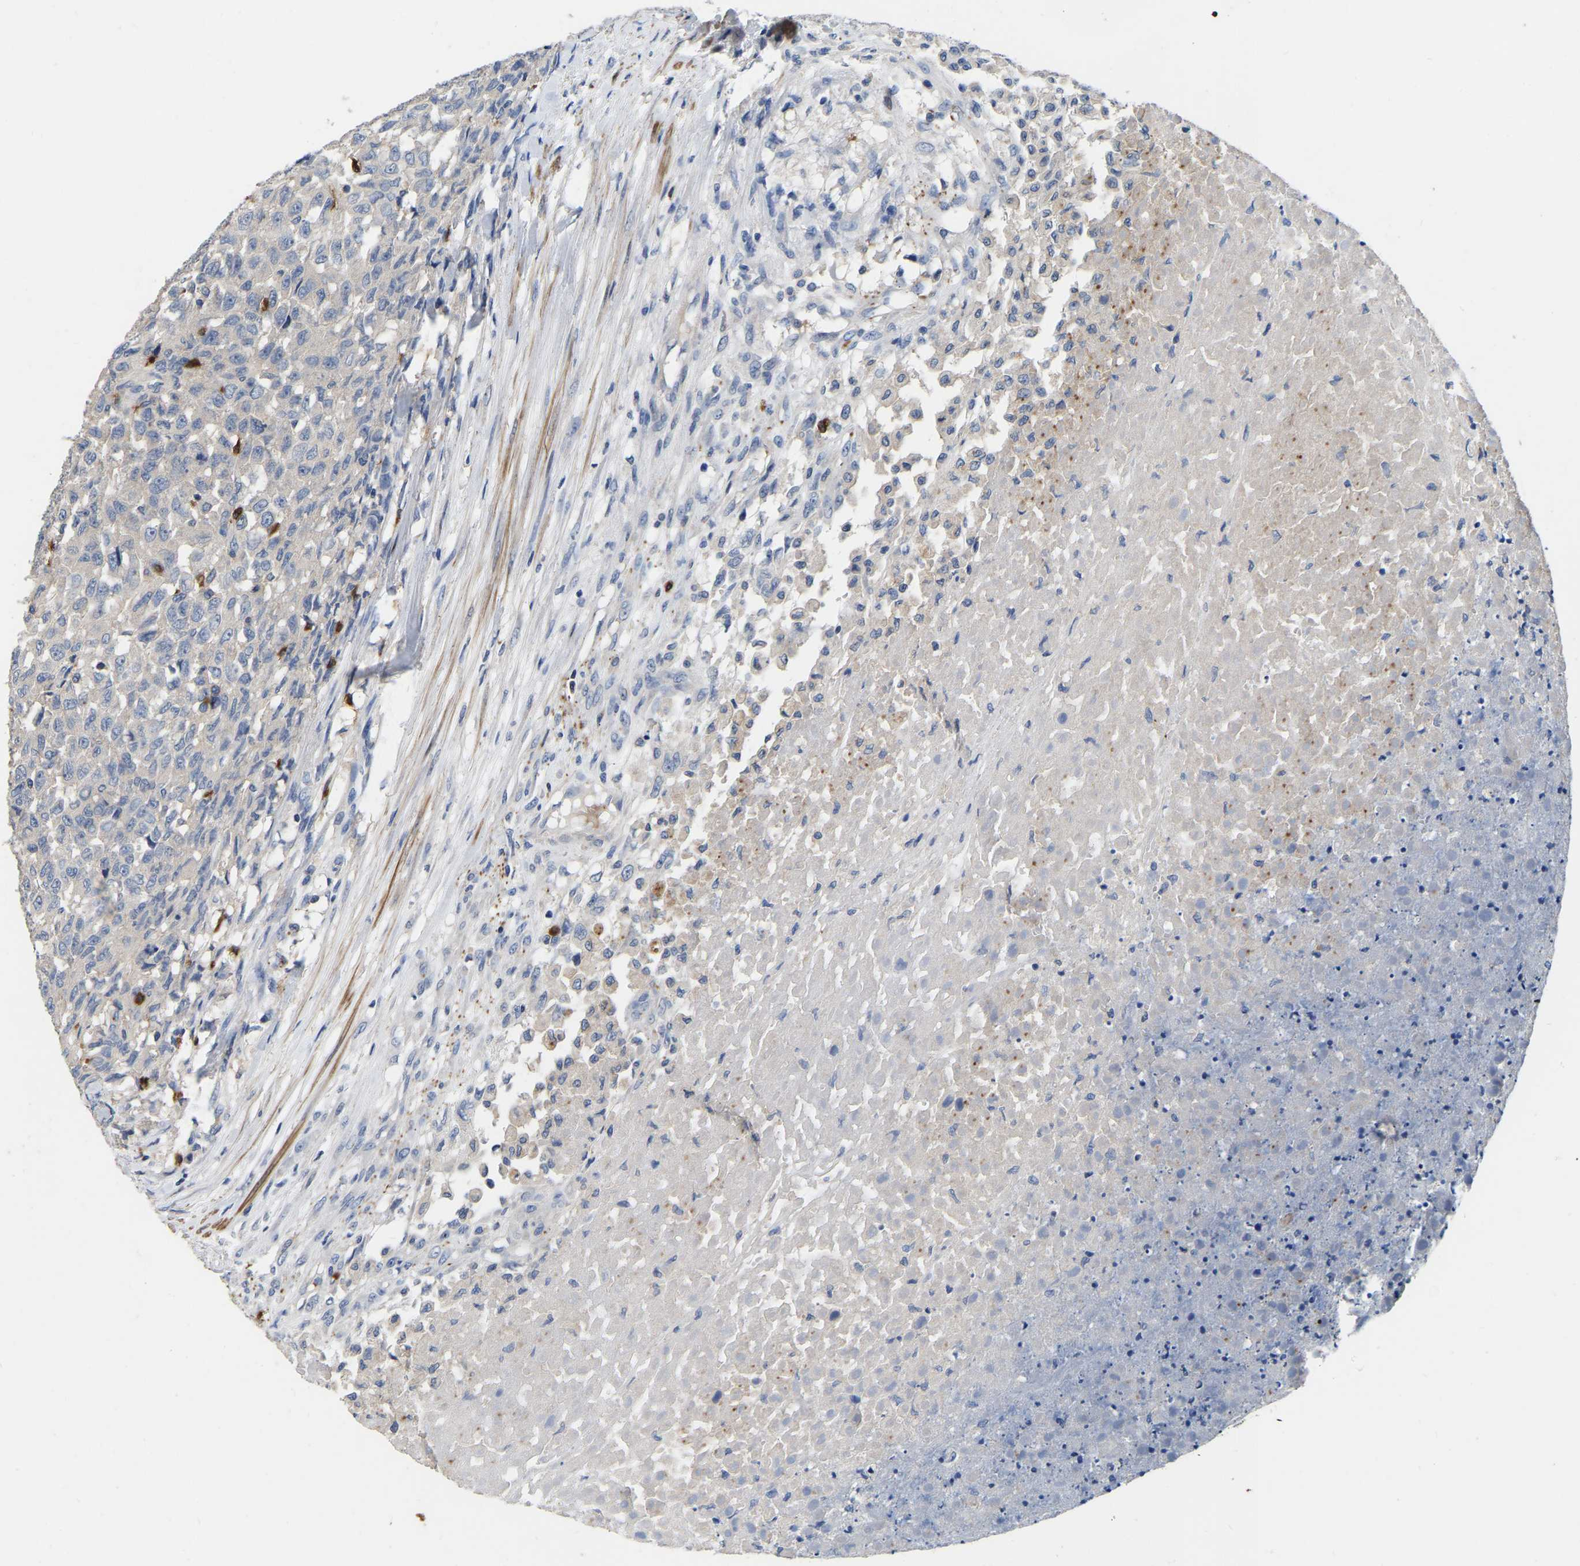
{"staining": {"intensity": "negative", "quantity": "none", "location": "none"}, "tissue": "testis cancer", "cell_type": "Tumor cells", "image_type": "cancer", "snomed": [{"axis": "morphology", "description": "Seminoma, NOS"}, {"axis": "topography", "description": "Testis"}], "caption": "This micrograph is of testis cancer (seminoma) stained with IHC to label a protein in brown with the nuclei are counter-stained blue. There is no expression in tumor cells.", "gene": "RAB27B", "patient": {"sex": "male", "age": 59}}